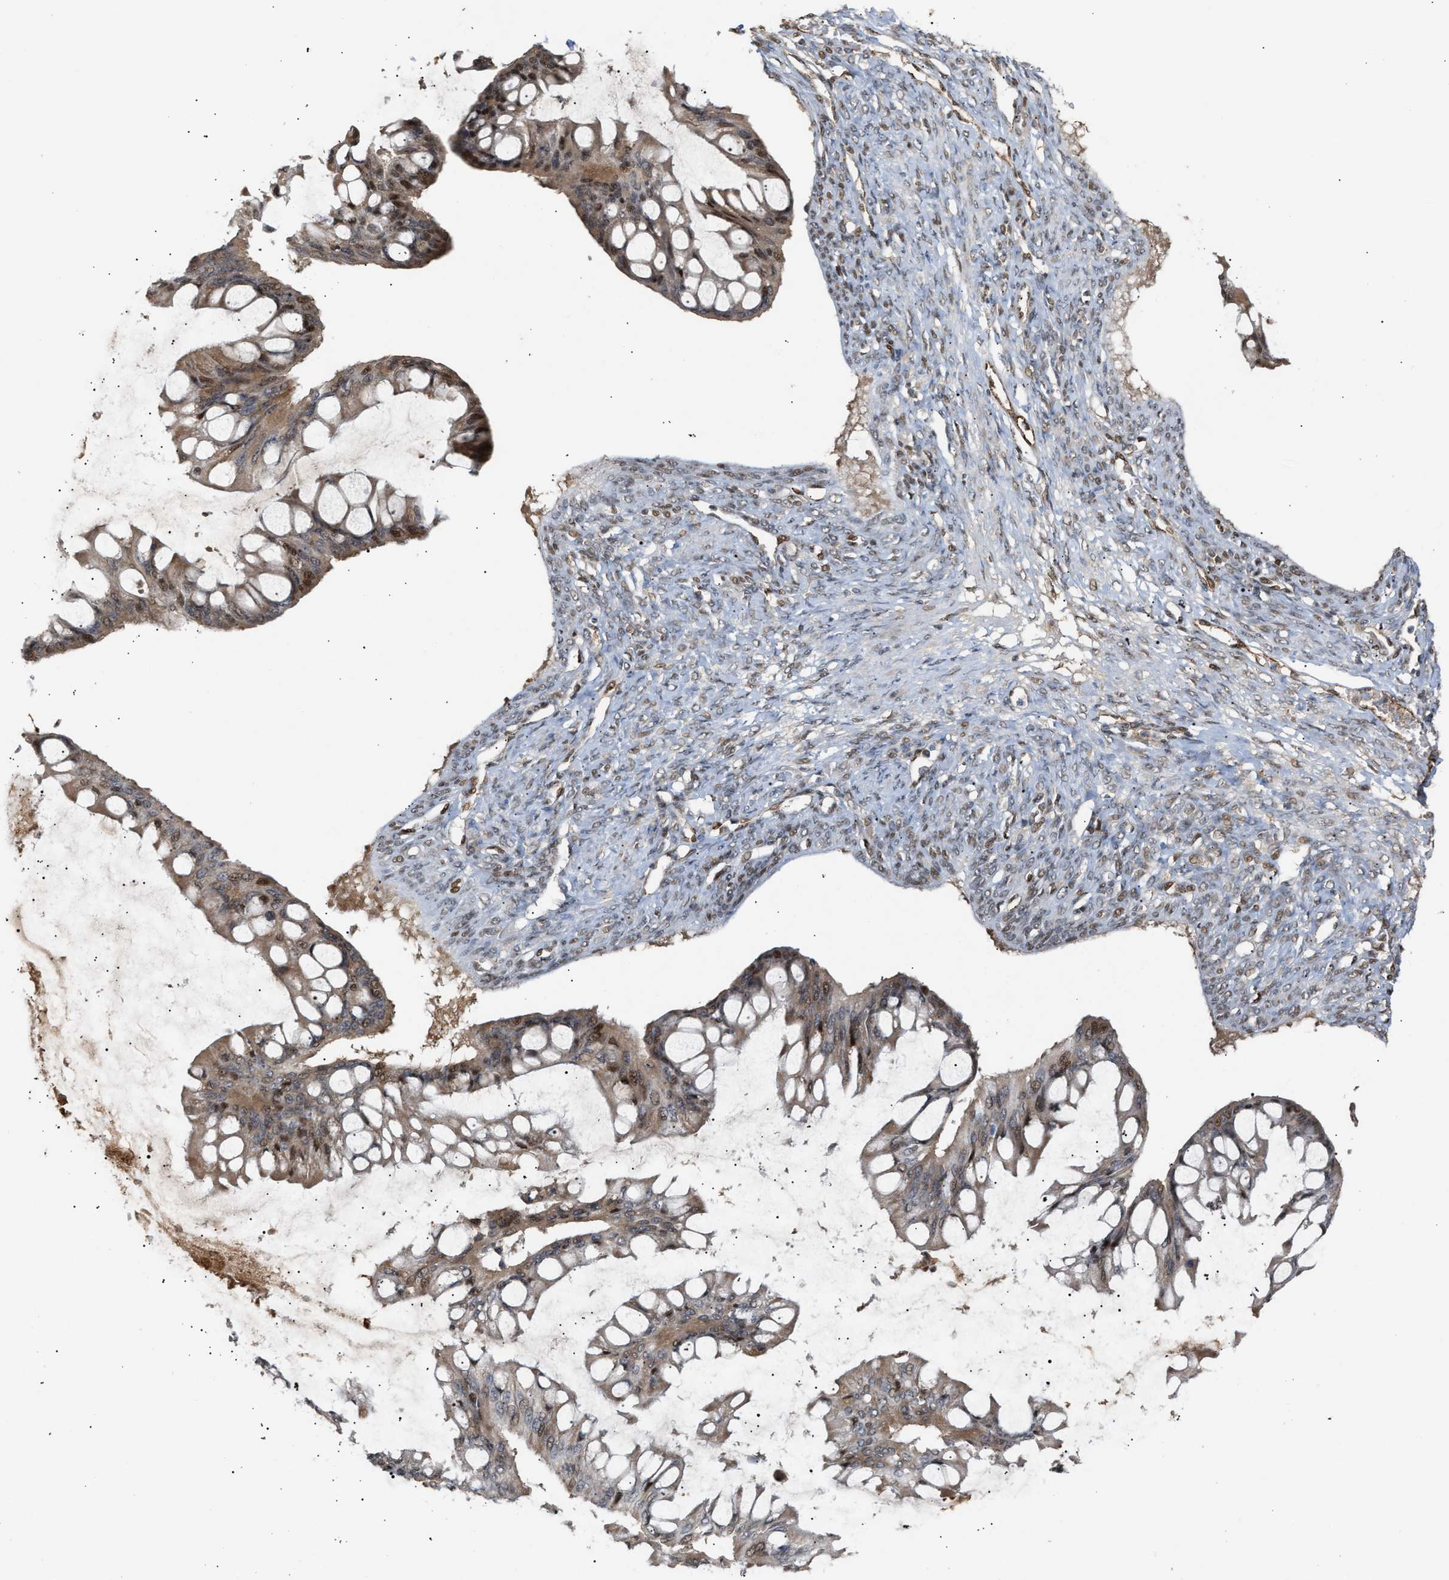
{"staining": {"intensity": "moderate", "quantity": ">75%", "location": "cytoplasmic/membranous,nuclear"}, "tissue": "ovarian cancer", "cell_type": "Tumor cells", "image_type": "cancer", "snomed": [{"axis": "morphology", "description": "Cystadenocarcinoma, mucinous, NOS"}, {"axis": "topography", "description": "Ovary"}], "caption": "IHC staining of mucinous cystadenocarcinoma (ovarian), which shows medium levels of moderate cytoplasmic/membranous and nuclear positivity in about >75% of tumor cells indicating moderate cytoplasmic/membranous and nuclear protein staining. The staining was performed using DAB (3,3'-diaminobenzidine) (brown) for protein detection and nuclei were counterstained in hematoxylin (blue).", "gene": "ZFAND5", "patient": {"sex": "female", "age": 73}}